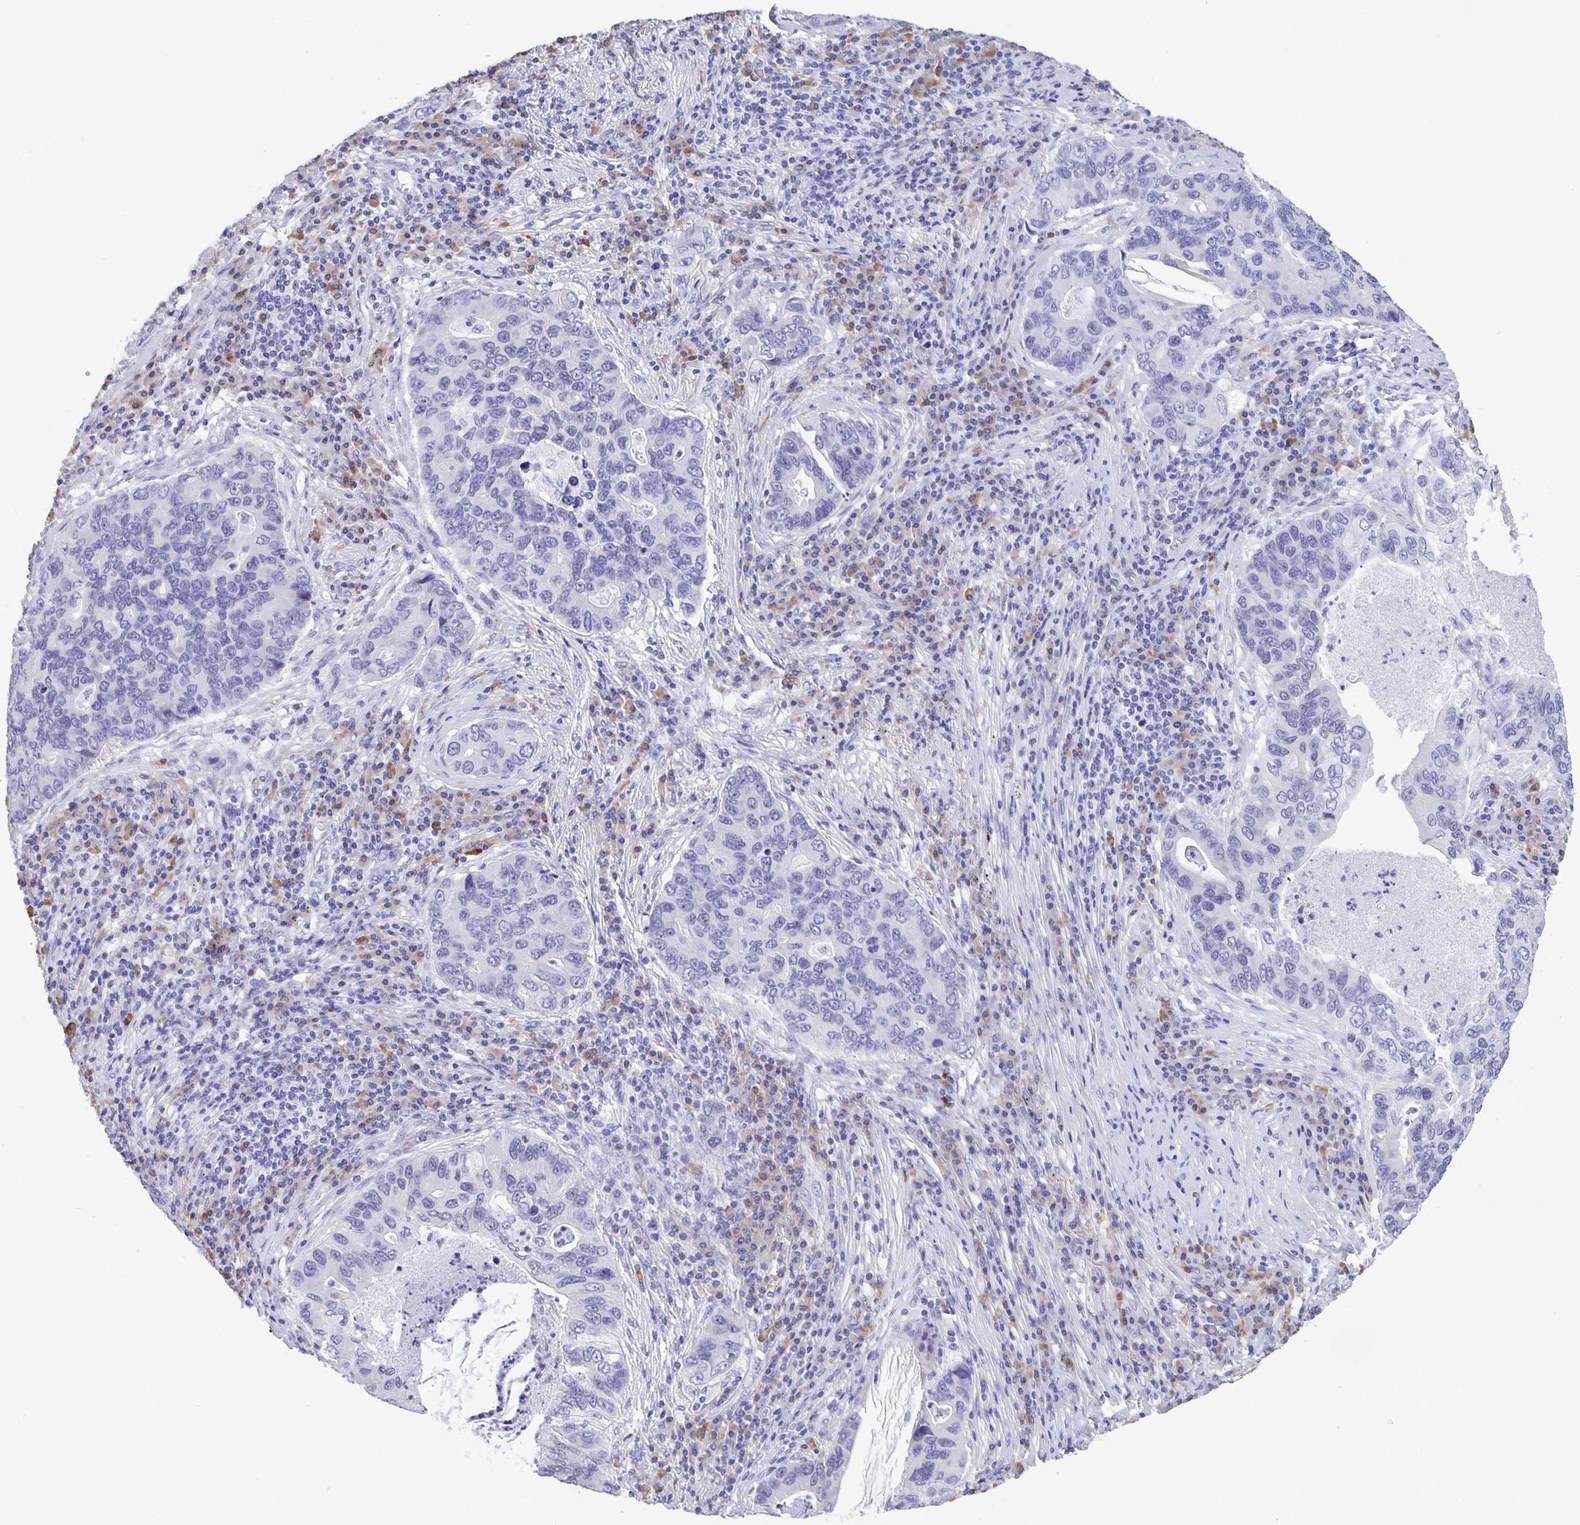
{"staining": {"intensity": "negative", "quantity": "none", "location": "none"}, "tissue": "lung cancer", "cell_type": "Tumor cells", "image_type": "cancer", "snomed": [{"axis": "morphology", "description": "Adenocarcinoma, NOS"}, {"axis": "morphology", "description": "Adenocarcinoma, metastatic, NOS"}, {"axis": "topography", "description": "Lymph node"}, {"axis": "topography", "description": "Lung"}], "caption": "This histopathology image is of lung cancer (metastatic adenocarcinoma) stained with IHC to label a protein in brown with the nuclei are counter-stained blue. There is no positivity in tumor cells. (Stains: DAB (3,3'-diaminobenzidine) immunohistochemistry with hematoxylin counter stain, Microscopy: brightfield microscopy at high magnification).", "gene": "ERMN", "patient": {"sex": "female", "age": 54}}